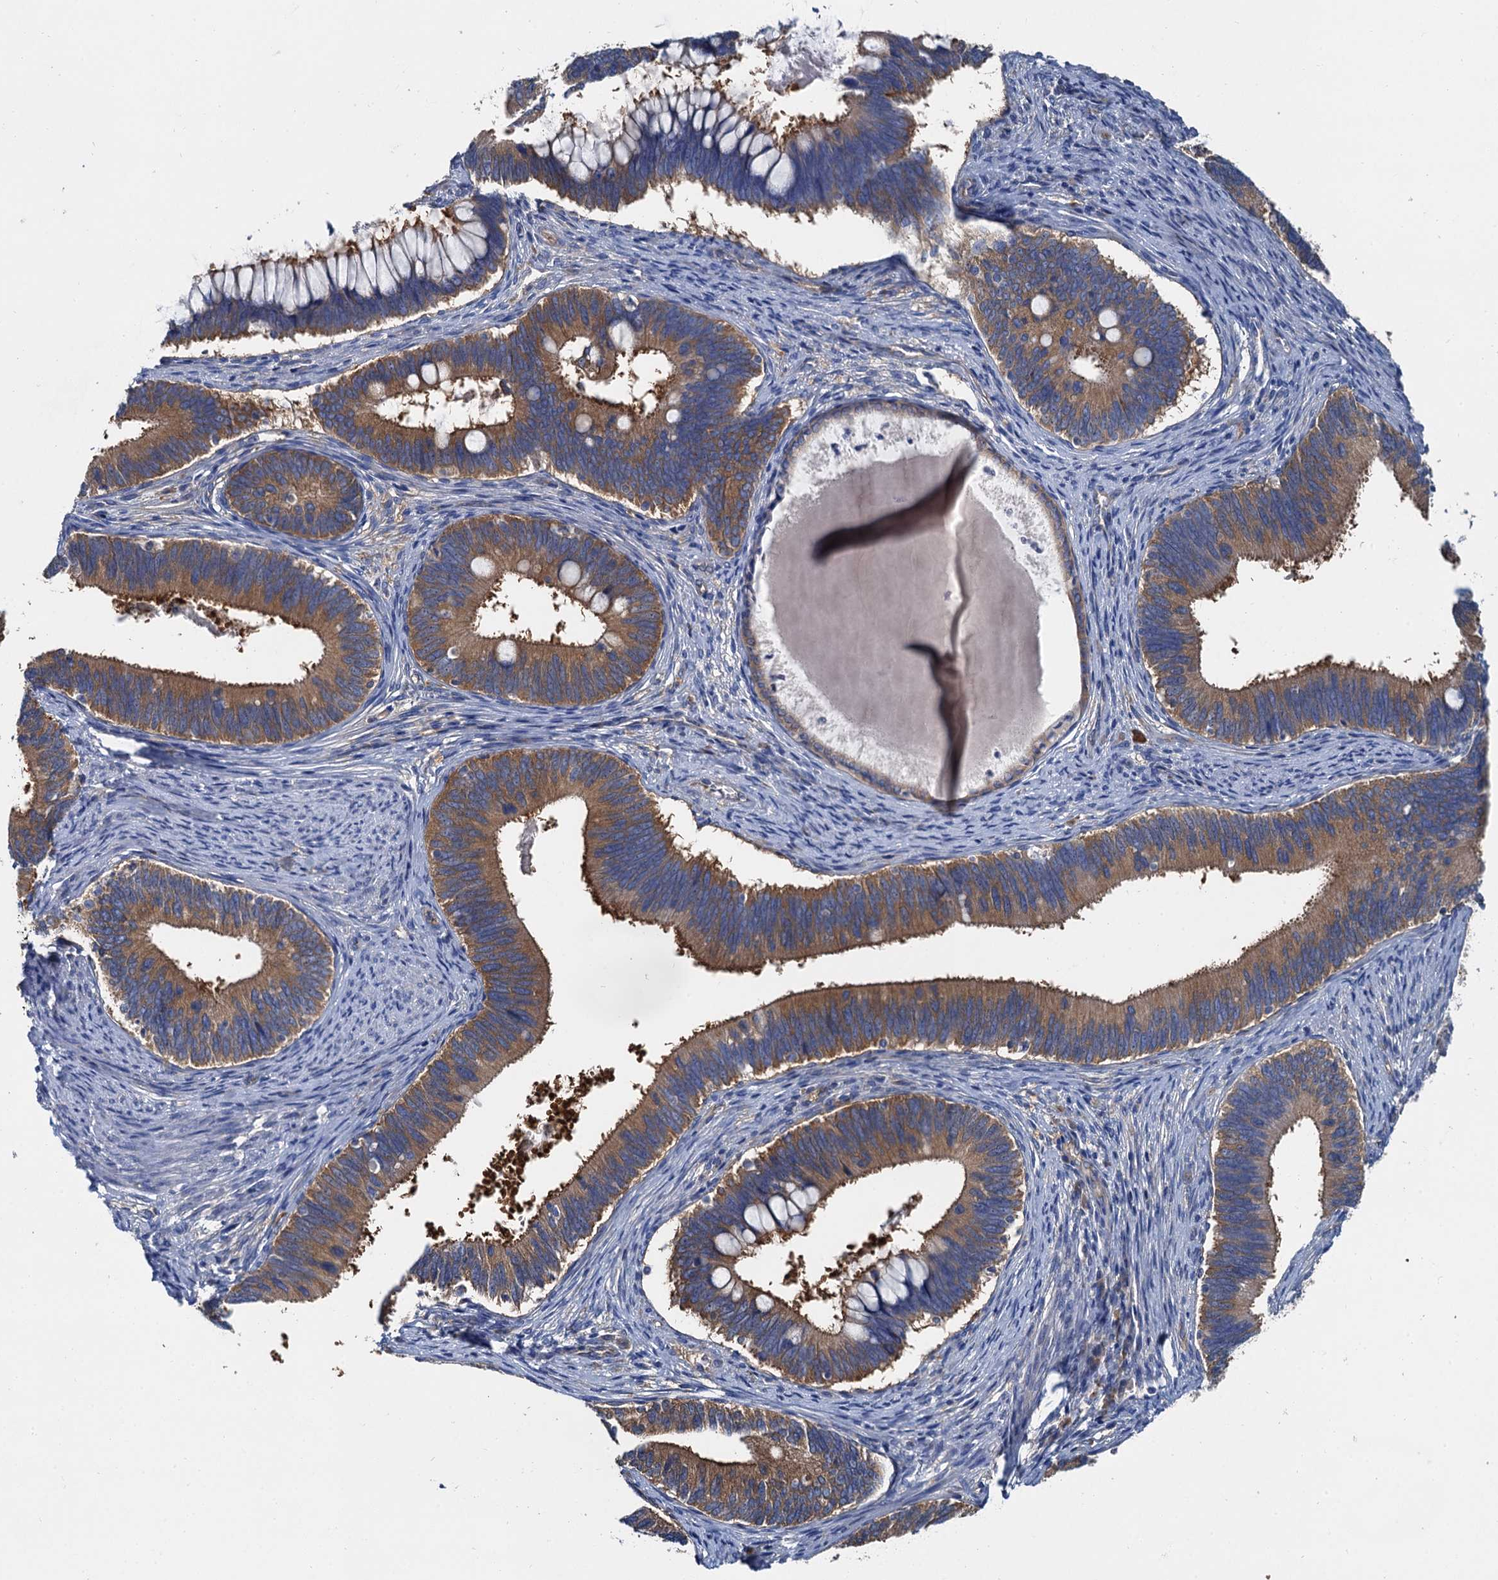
{"staining": {"intensity": "moderate", "quantity": ">75%", "location": "cytoplasmic/membranous"}, "tissue": "cervical cancer", "cell_type": "Tumor cells", "image_type": "cancer", "snomed": [{"axis": "morphology", "description": "Adenocarcinoma, NOS"}, {"axis": "topography", "description": "Cervix"}], "caption": "Moderate cytoplasmic/membranous protein staining is identified in approximately >75% of tumor cells in cervical cancer (adenocarcinoma).", "gene": "QARS1", "patient": {"sex": "female", "age": 42}}